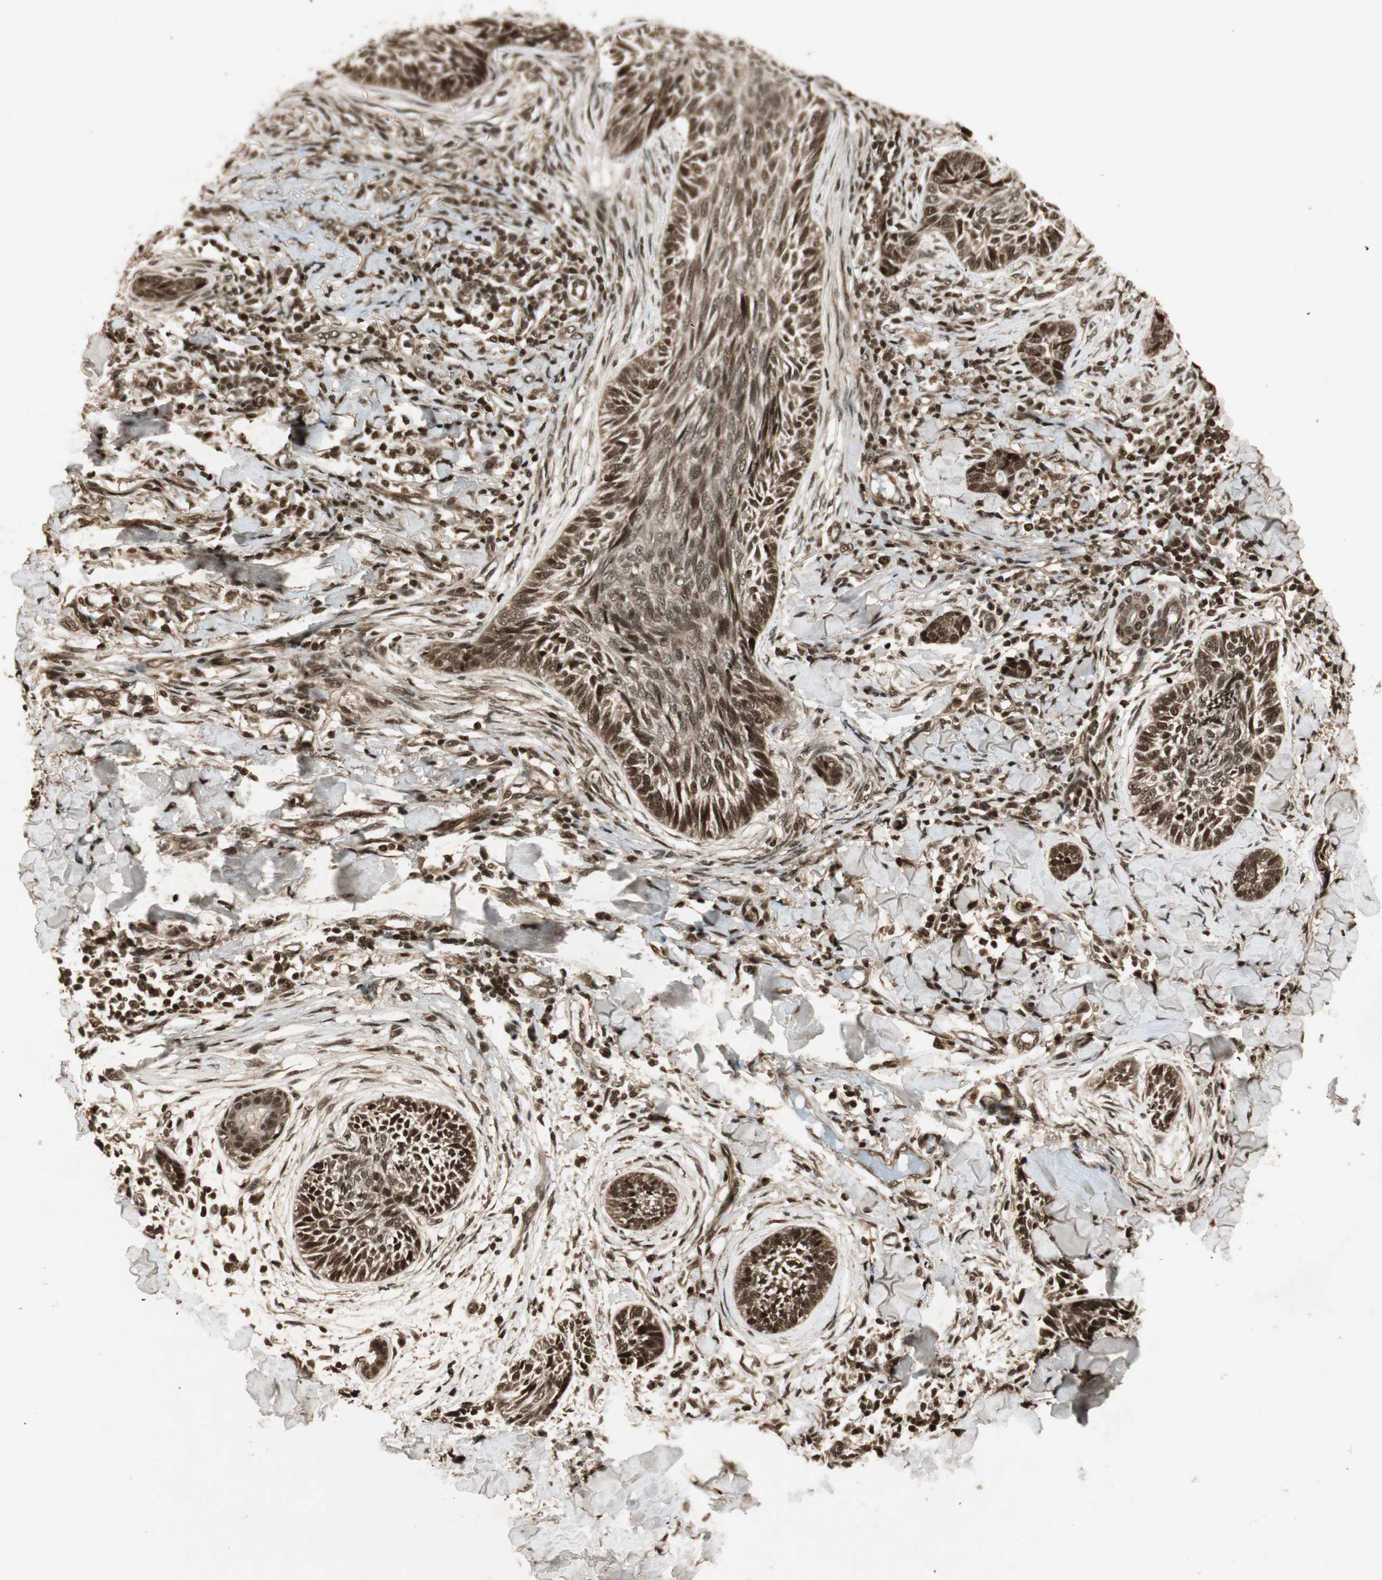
{"staining": {"intensity": "strong", "quantity": ">75%", "location": "cytoplasmic/membranous,nuclear"}, "tissue": "skin cancer", "cell_type": "Tumor cells", "image_type": "cancer", "snomed": [{"axis": "morphology", "description": "Papilloma, NOS"}, {"axis": "morphology", "description": "Basal cell carcinoma"}, {"axis": "topography", "description": "Skin"}], "caption": "A photomicrograph of skin cancer stained for a protein demonstrates strong cytoplasmic/membranous and nuclear brown staining in tumor cells.", "gene": "RPA3", "patient": {"sex": "male", "age": 87}}